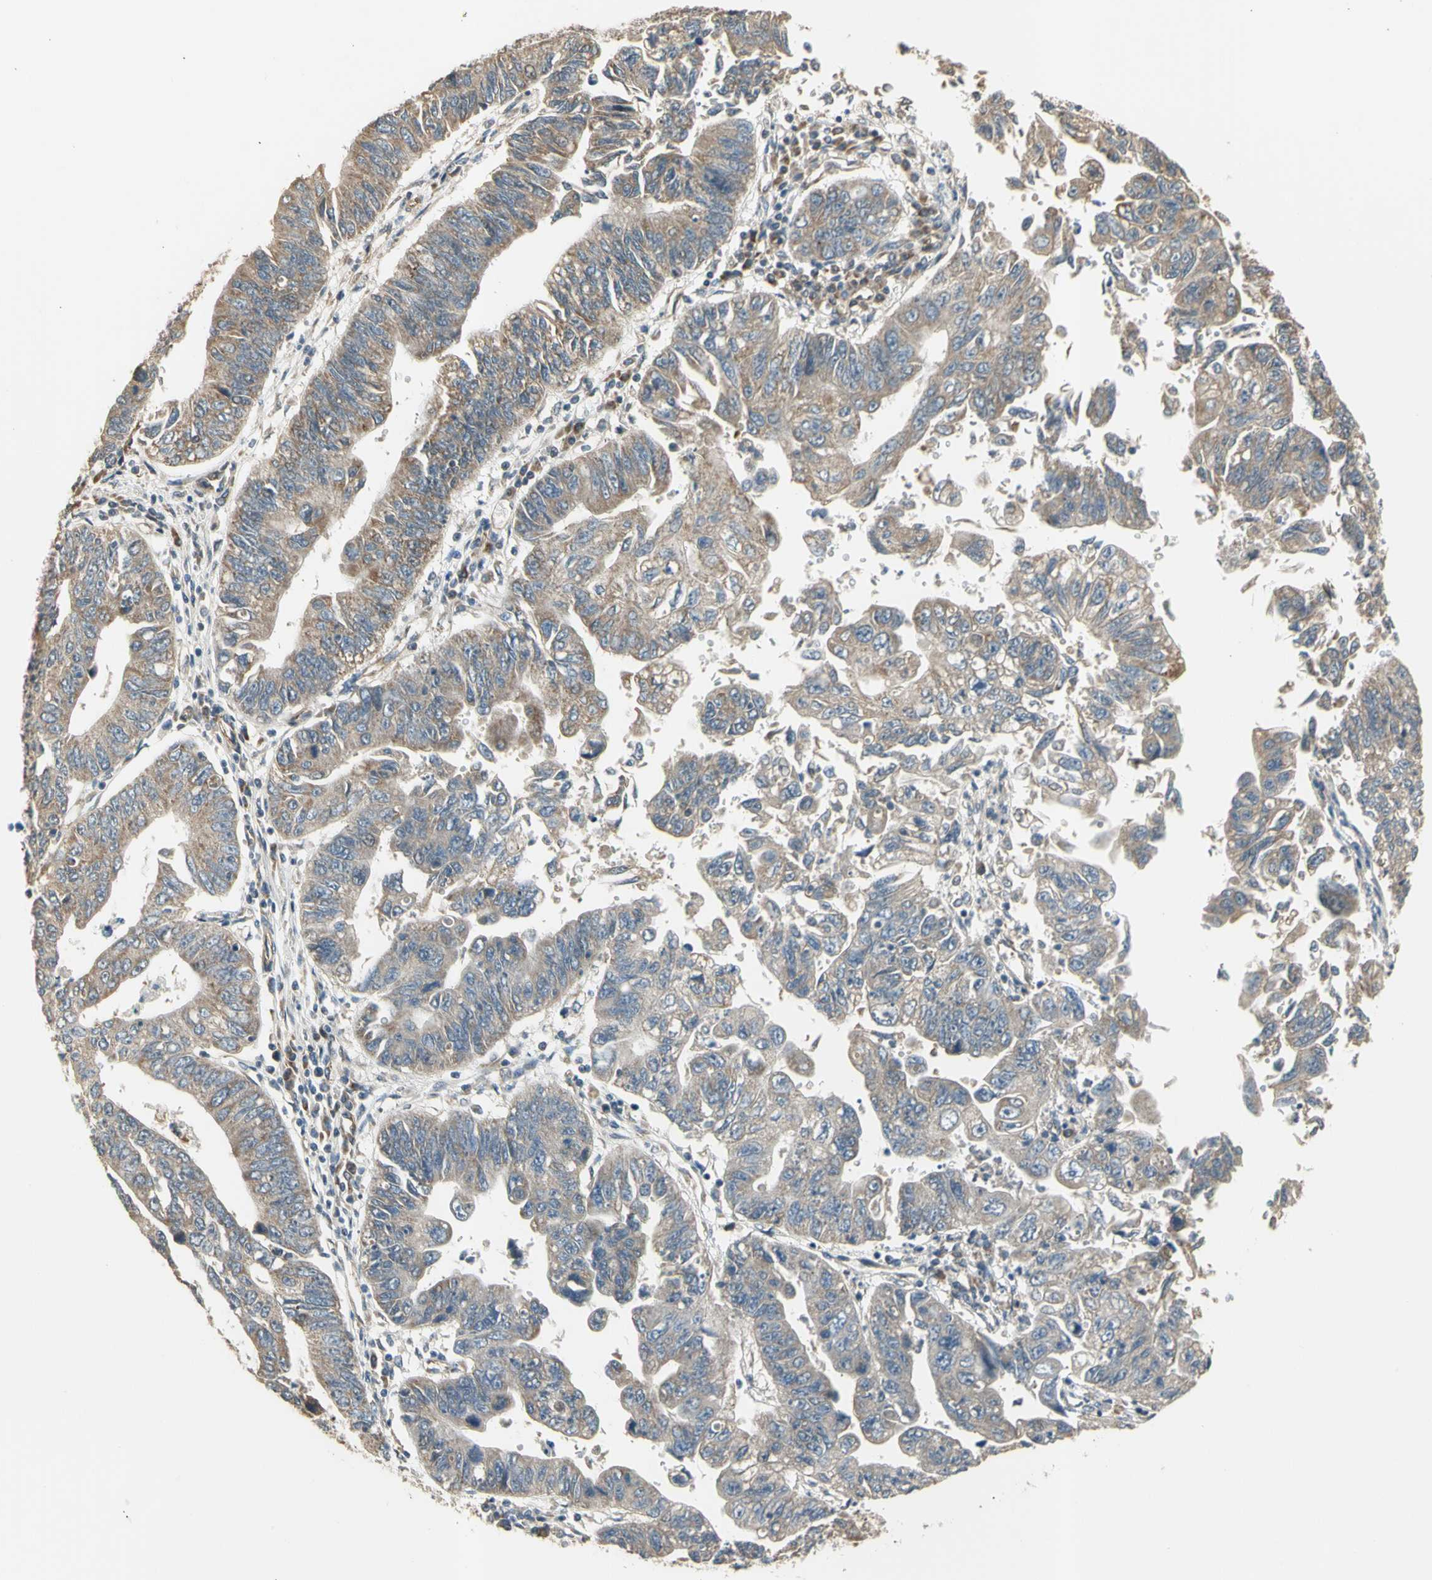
{"staining": {"intensity": "weak", "quantity": "25%-75%", "location": "cytoplasmic/membranous"}, "tissue": "stomach cancer", "cell_type": "Tumor cells", "image_type": "cancer", "snomed": [{"axis": "morphology", "description": "Adenocarcinoma, NOS"}, {"axis": "topography", "description": "Stomach"}], "caption": "Stomach cancer (adenocarcinoma) was stained to show a protein in brown. There is low levels of weak cytoplasmic/membranous positivity in about 25%-75% of tumor cells. (Stains: DAB in brown, nuclei in blue, Microscopy: brightfield microscopy at high magnification).", "gene": "EFNB2", "patient": {"sex": "male", "age": 59}}